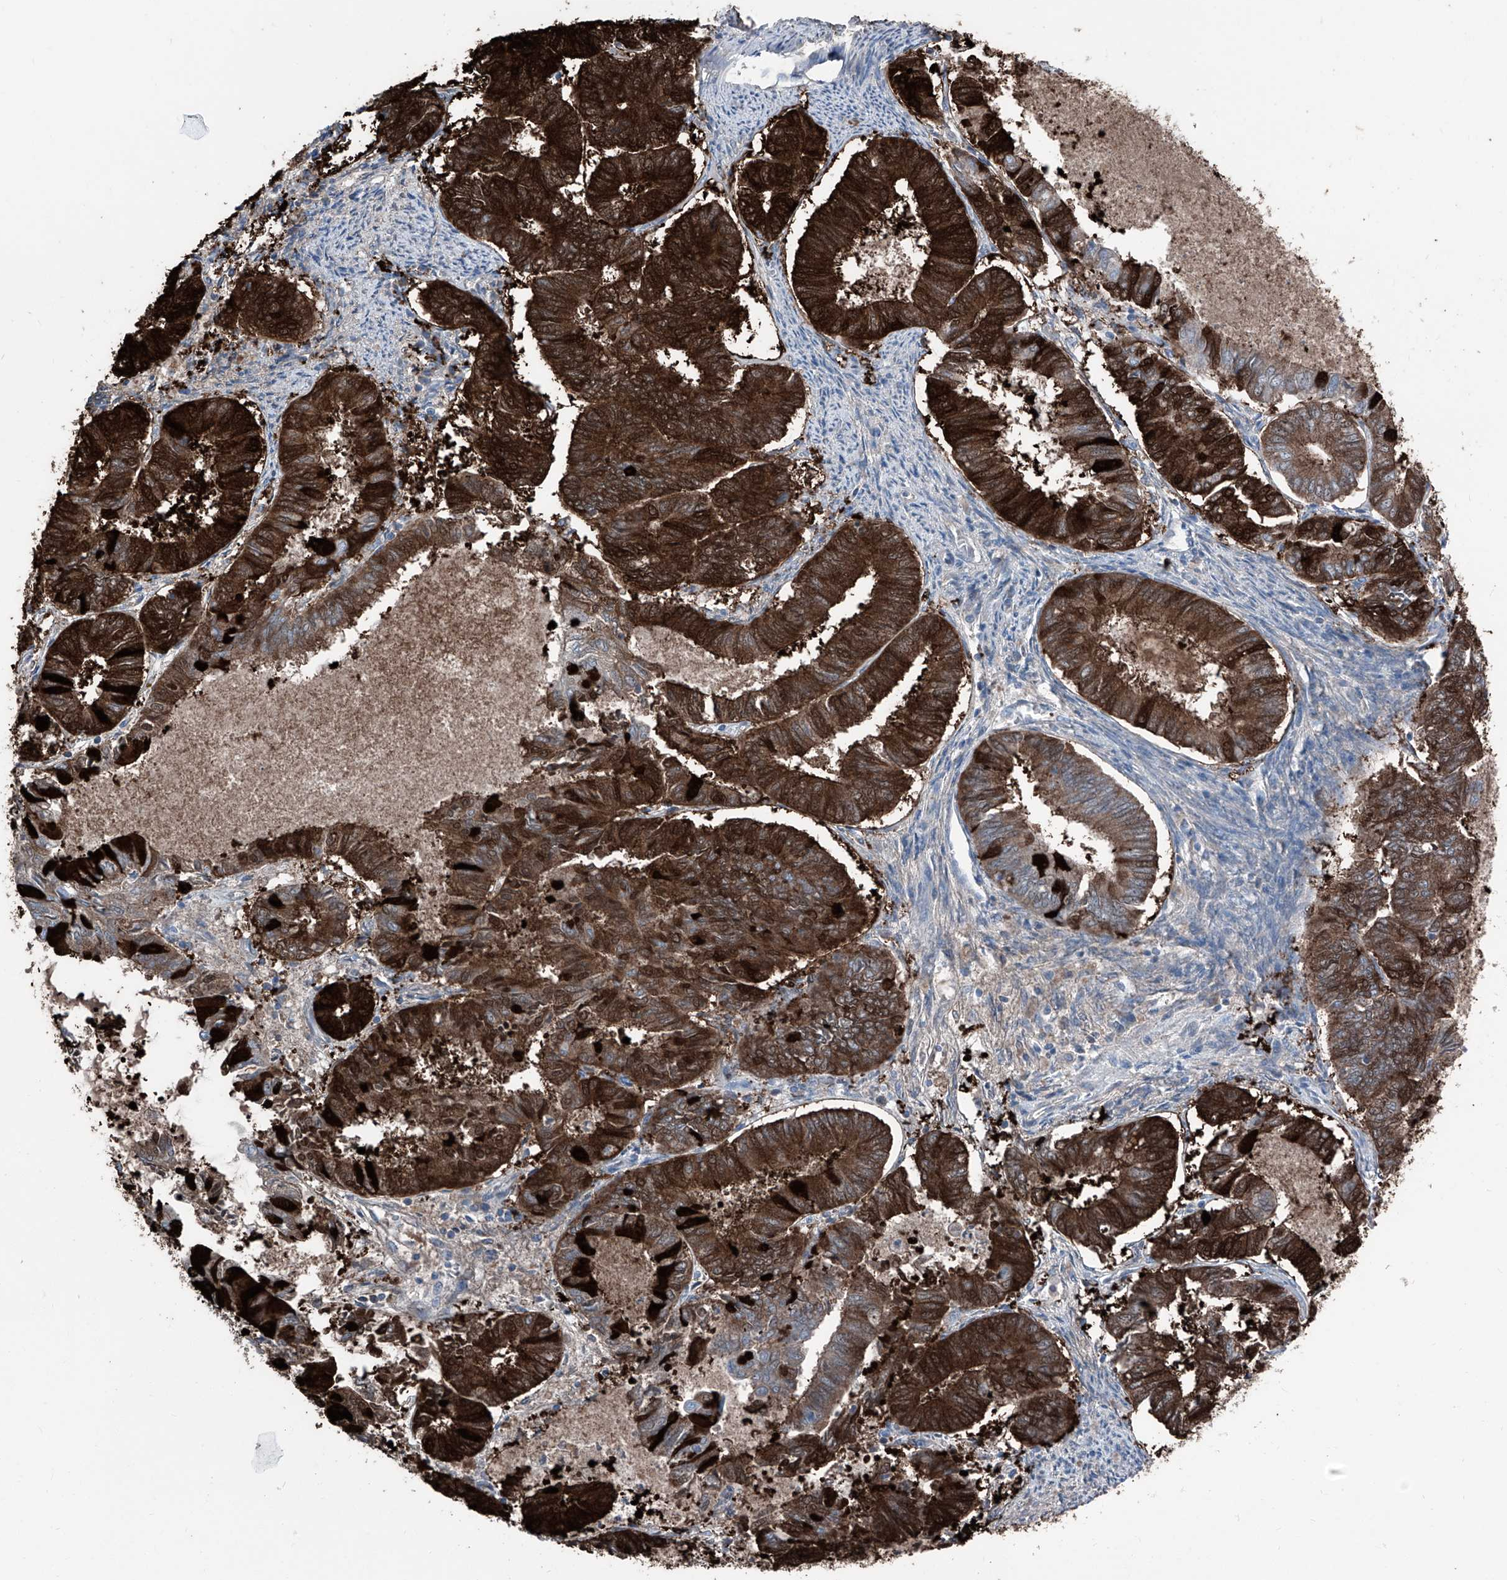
{"staining": {"intensity": "strong", "quantity": ">75%", "location": "cytoplasmic/membranous"}, "tissue": "endometrial cancer", "cell_type": "Tumor cells", "image_type": "cancer", "snomed": [{"axis": "morphology", "description": "Adenocarcinoma, NOS"}, {"axis": "topography", "description": "Endometrium"}], "caption": "Protein analysis of endometrial cancer tissue displays strong cytoplasmic/membranous positivity in approximately >75% of tumor cells.", "gene": "GPAT3", "patient": {"sex": "female", "age": 86}}